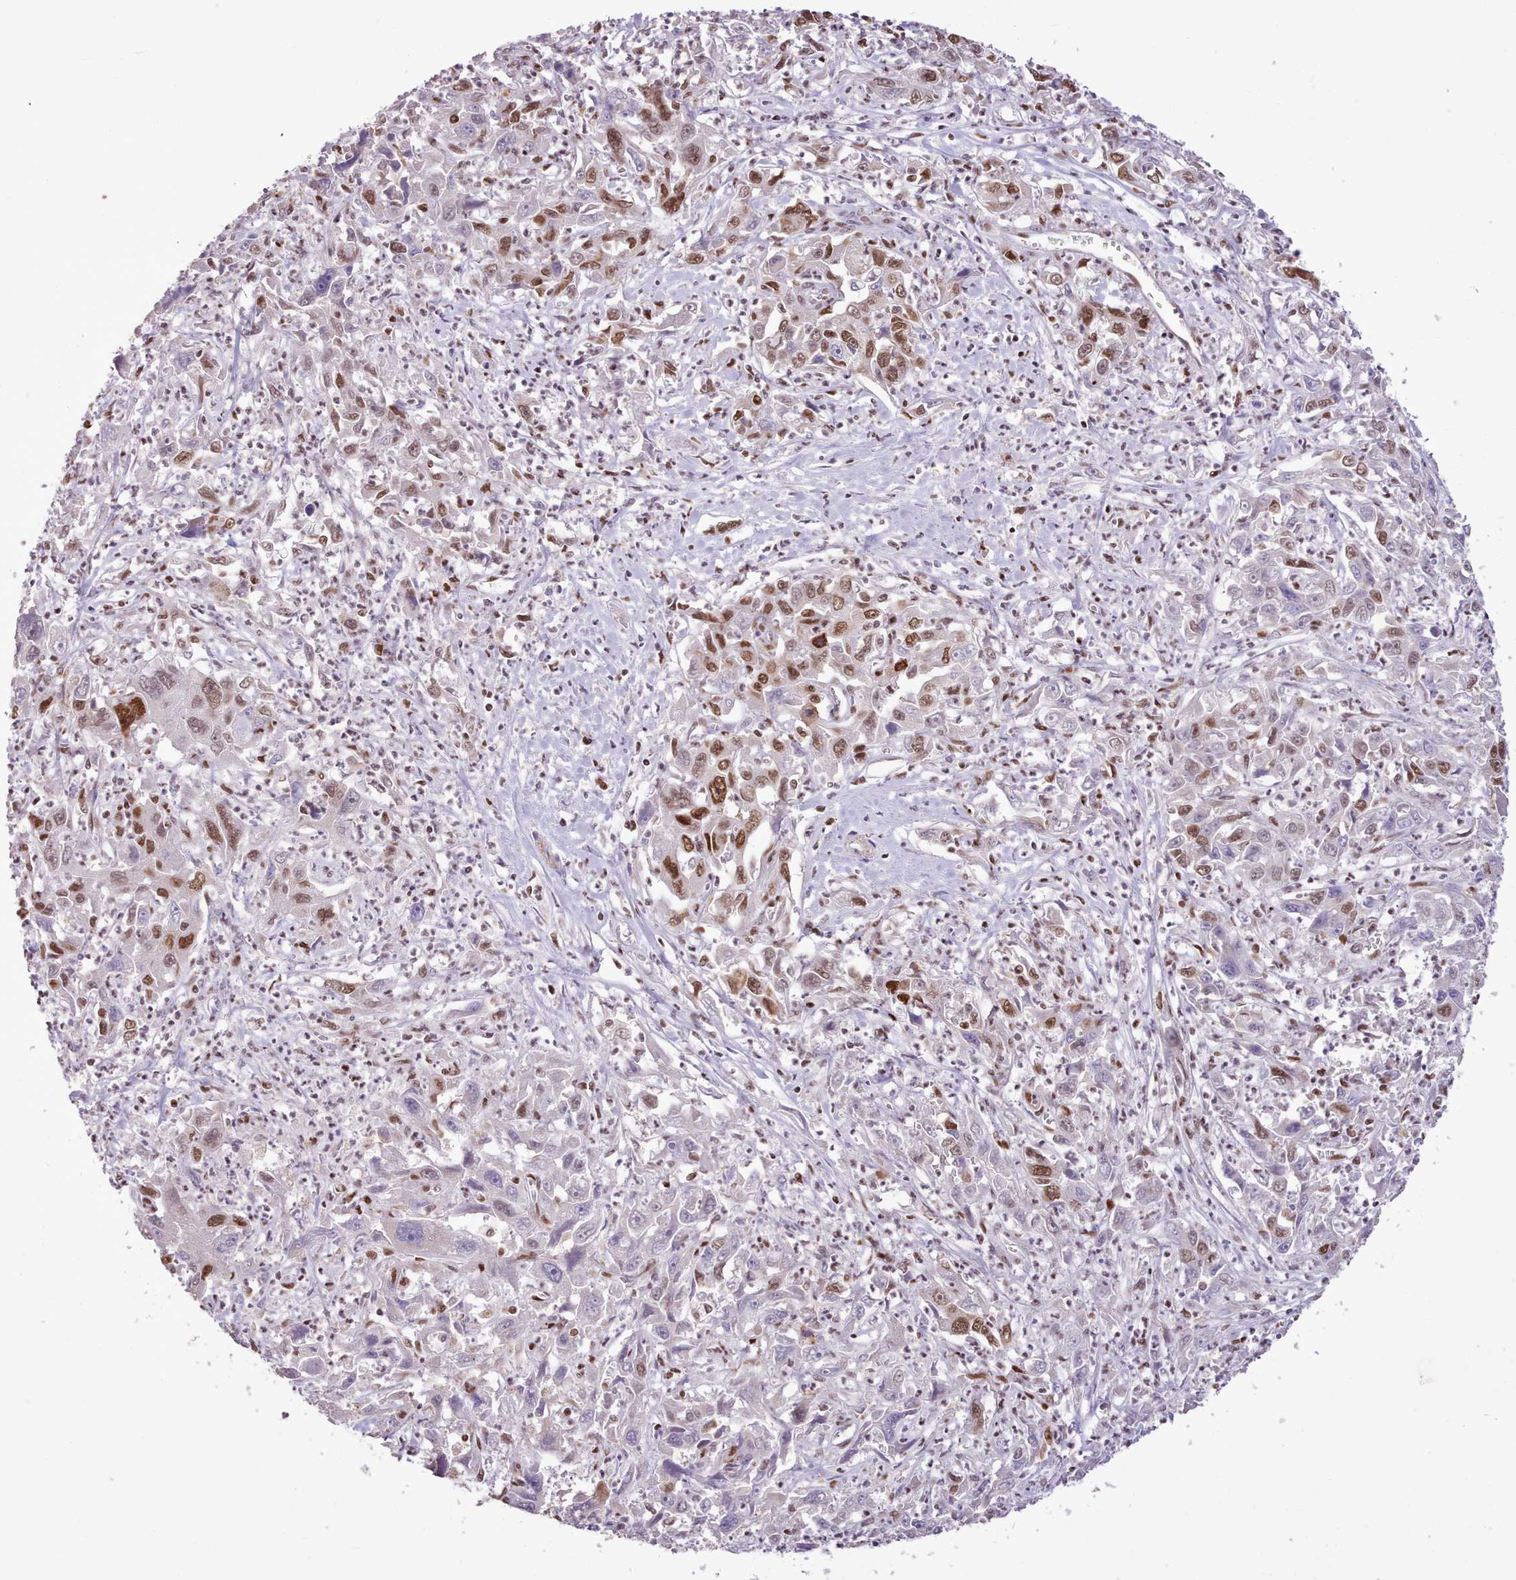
{"staining": {"intensity": "moderate", "quantity": "25%-75%", "location": "nuclear"}, "tissue": "liver cancer", "cell_type": "Tumor cells", "image_type": "cancer", "snomed": [{"axis": "morphology", "description": "Carcinoma, Hepatocellular, NOS"}, {"axis": "topography", "description": "Liver"}], "caption": "About 25%-75% of tumor cells in liver cancer show moderate nuclear protein positivity as visualized by brown immunohistochemical staining.", "gene": "TAF15", "patient": {"sex": "male", "age": 63}}